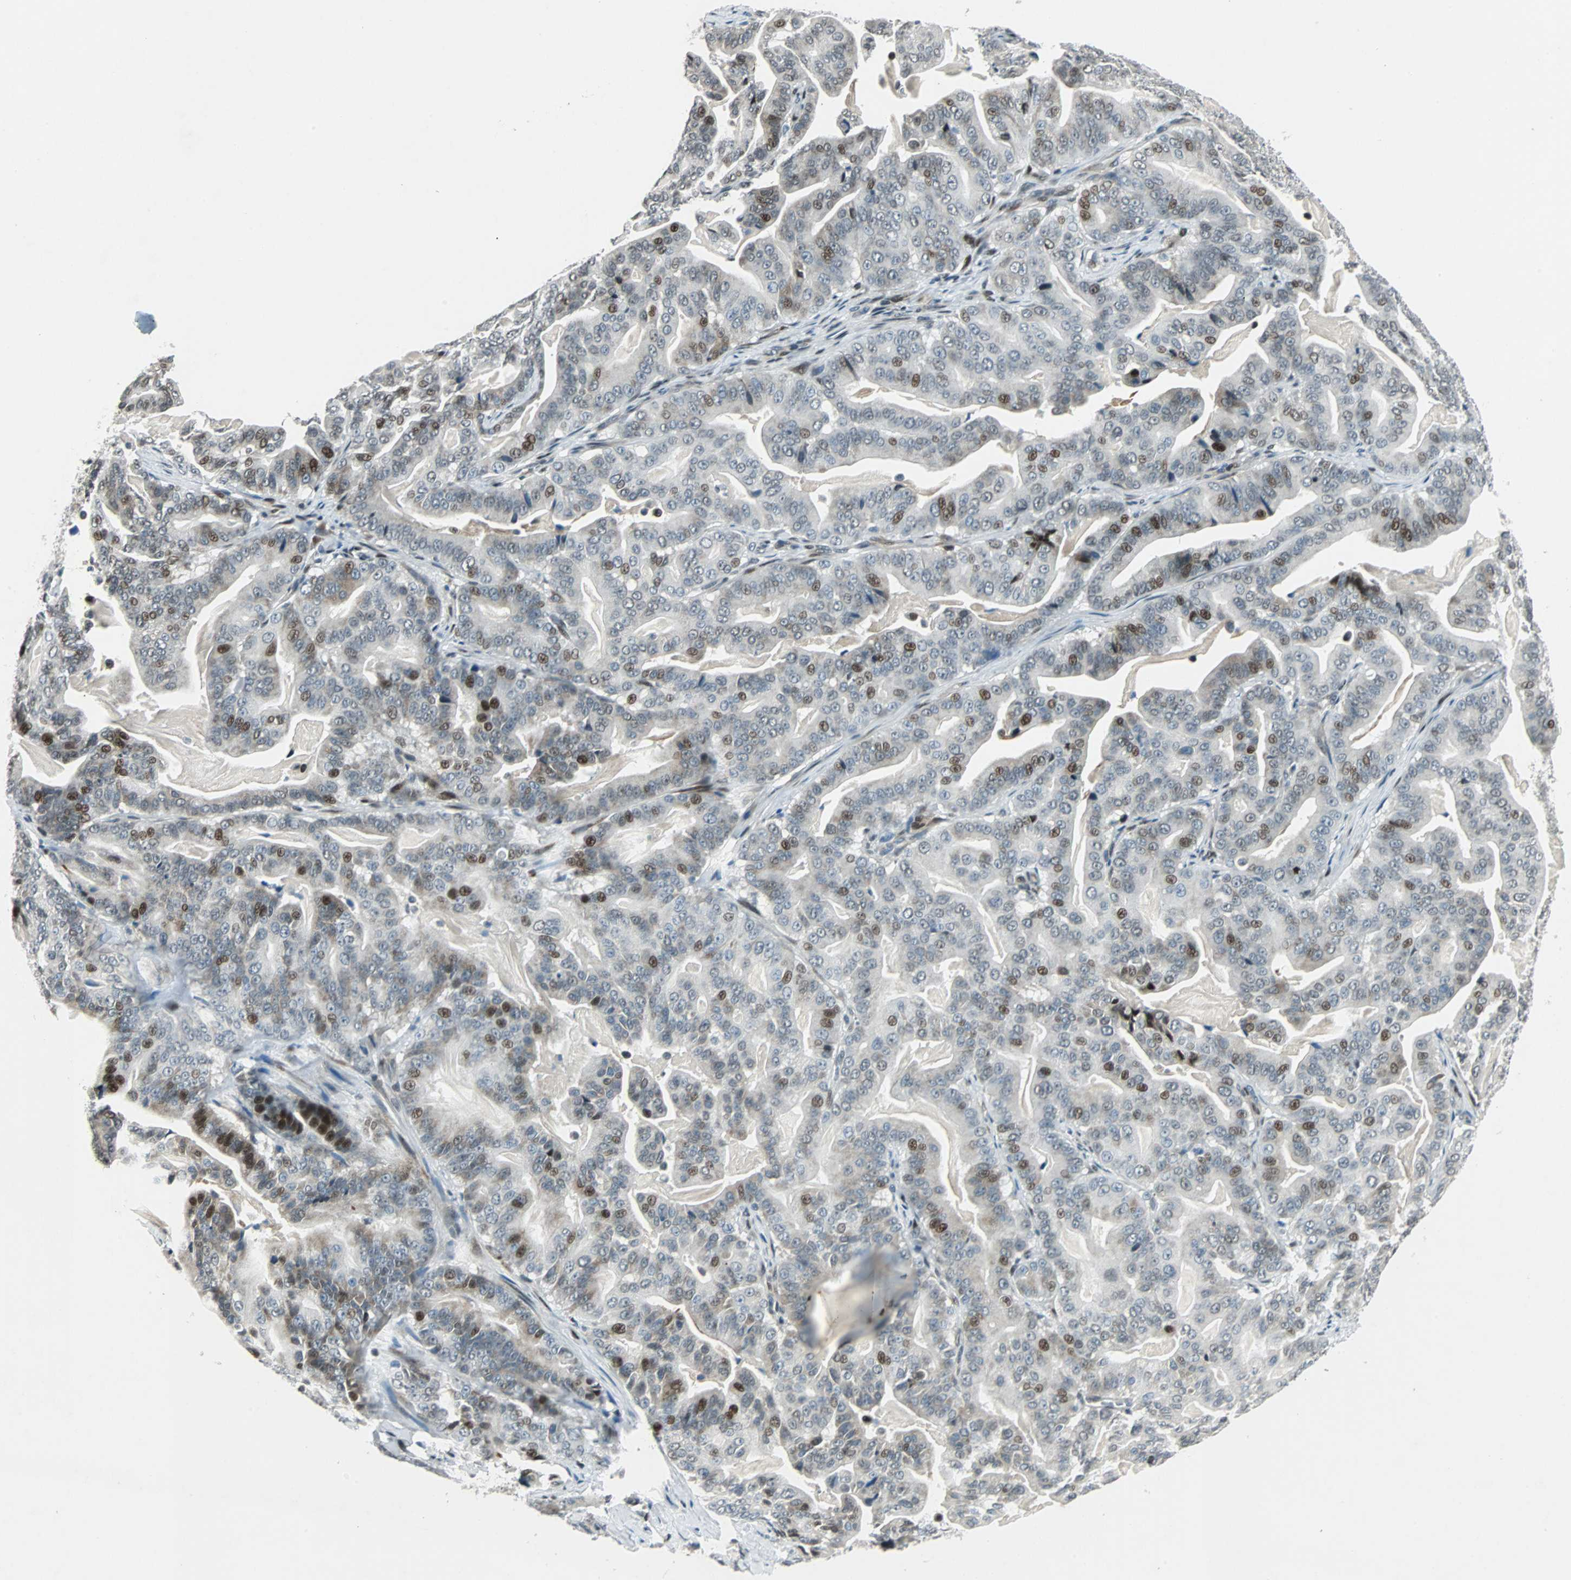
{"staining": {"intensity": "strong", "quantity": "<25%", "location": "nuclear"}, "tissue": "pancreatic cancer", "cell_type": "Tumor cells", "image_type": "cancer", "snomed": [{"axis": "morphology", "description": "Adenocarcinoma, NOS"}, {"axis": "topography", "description": "Pancreas"}], "caption": "Pancreatic cancer was stained to show a protein in brown. There is medium levels of strong nuclear staining in about <25% of tumor cells.", "gene": "AJUBA", "patient": {"sex": "male", "age": 63}}